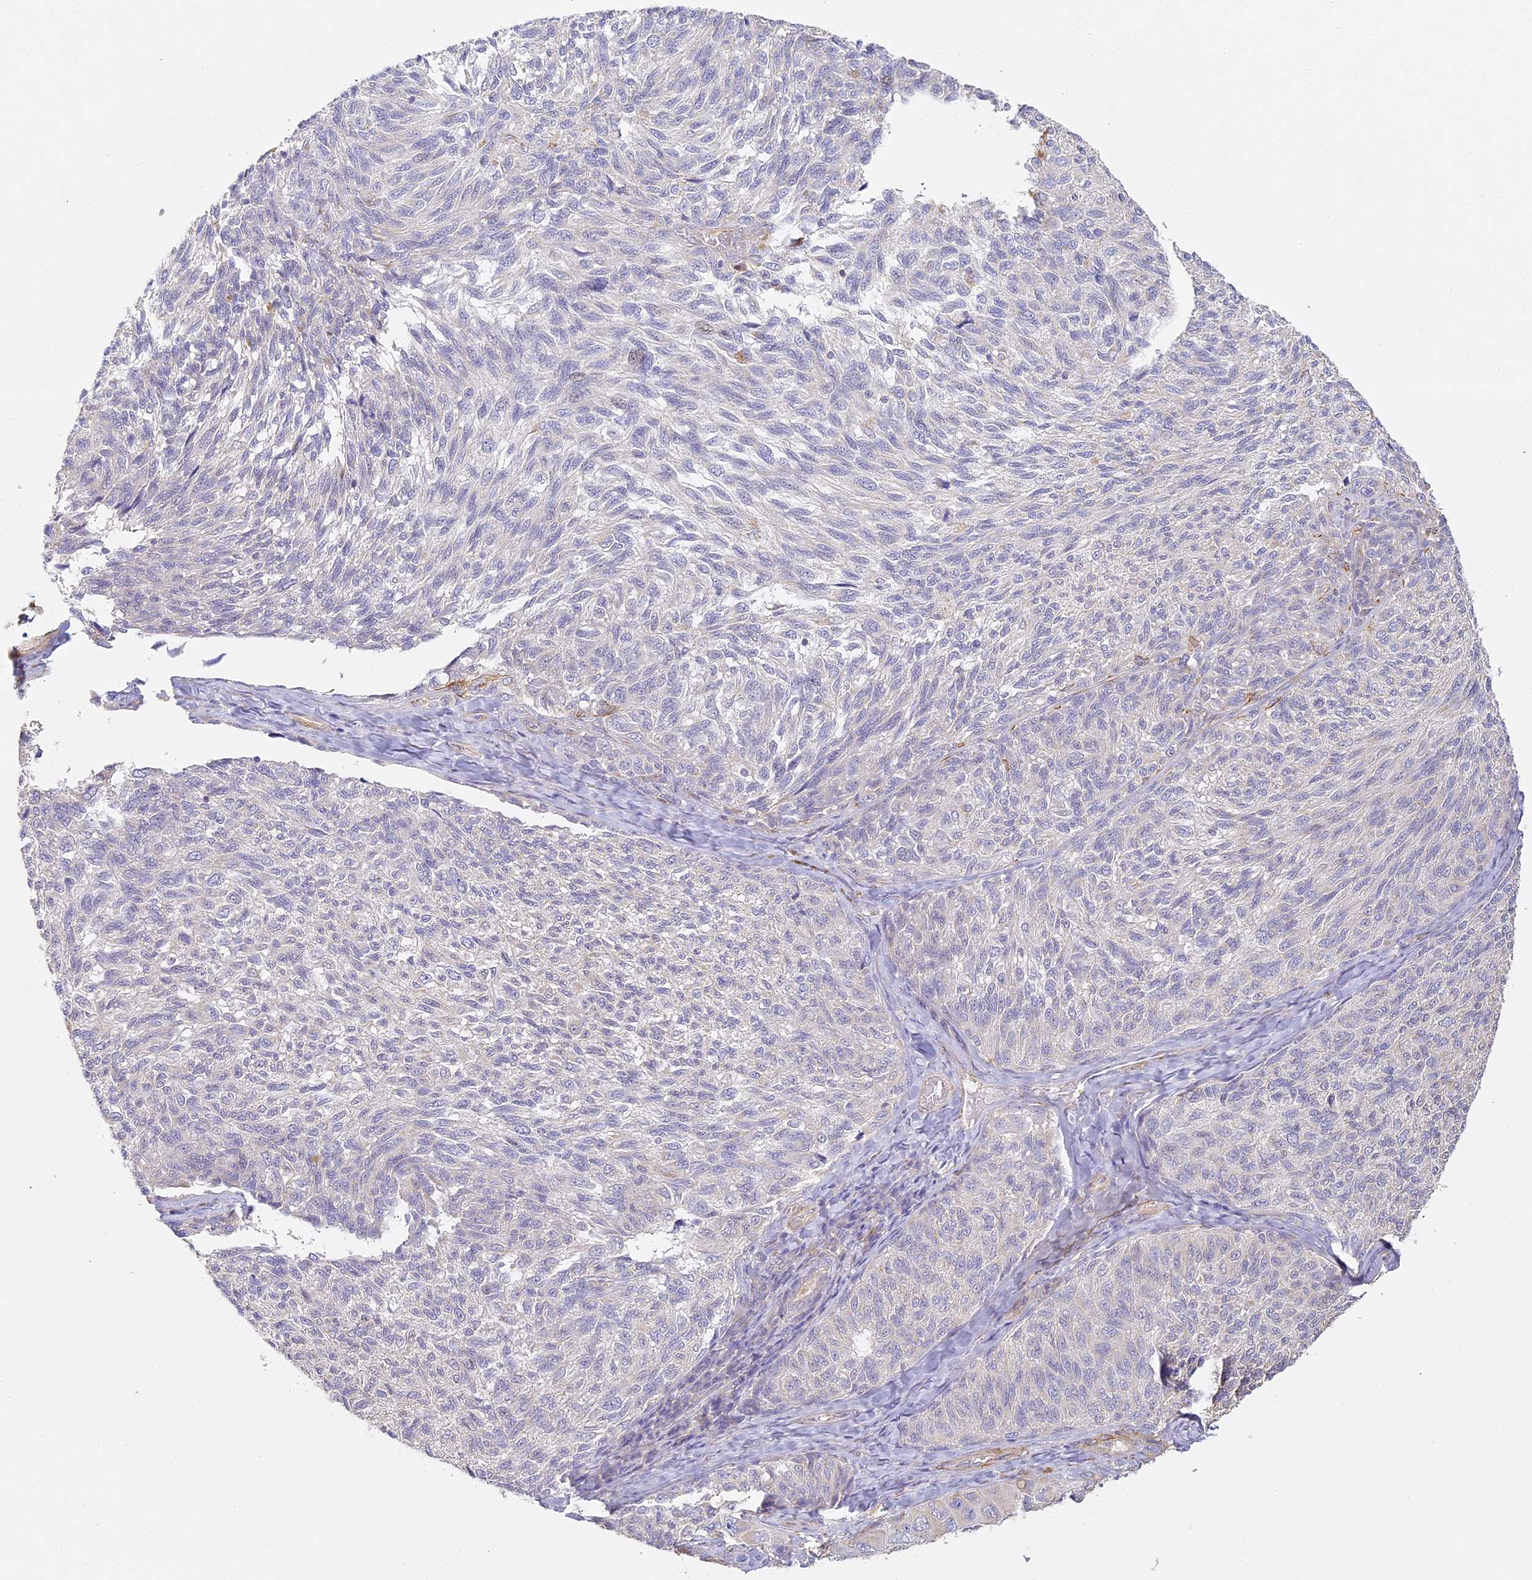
{"staining": {"intensity": "negative", "quantity": "none", "location": "none"}, "tissue": "melanoma", "cell_type": "Tumor cells", "image_type": "cancer", "snomed": [{"axis": "morphology", "description": "Malignant melanoma, NOS"}, {"axis": "topography", "description": "Skin"}], "caption": "Melanoma stained for a protein using IHC shows no expression tumor cells.", "gene": "MED28", "patient": {"sex": "female", "age": 73}}